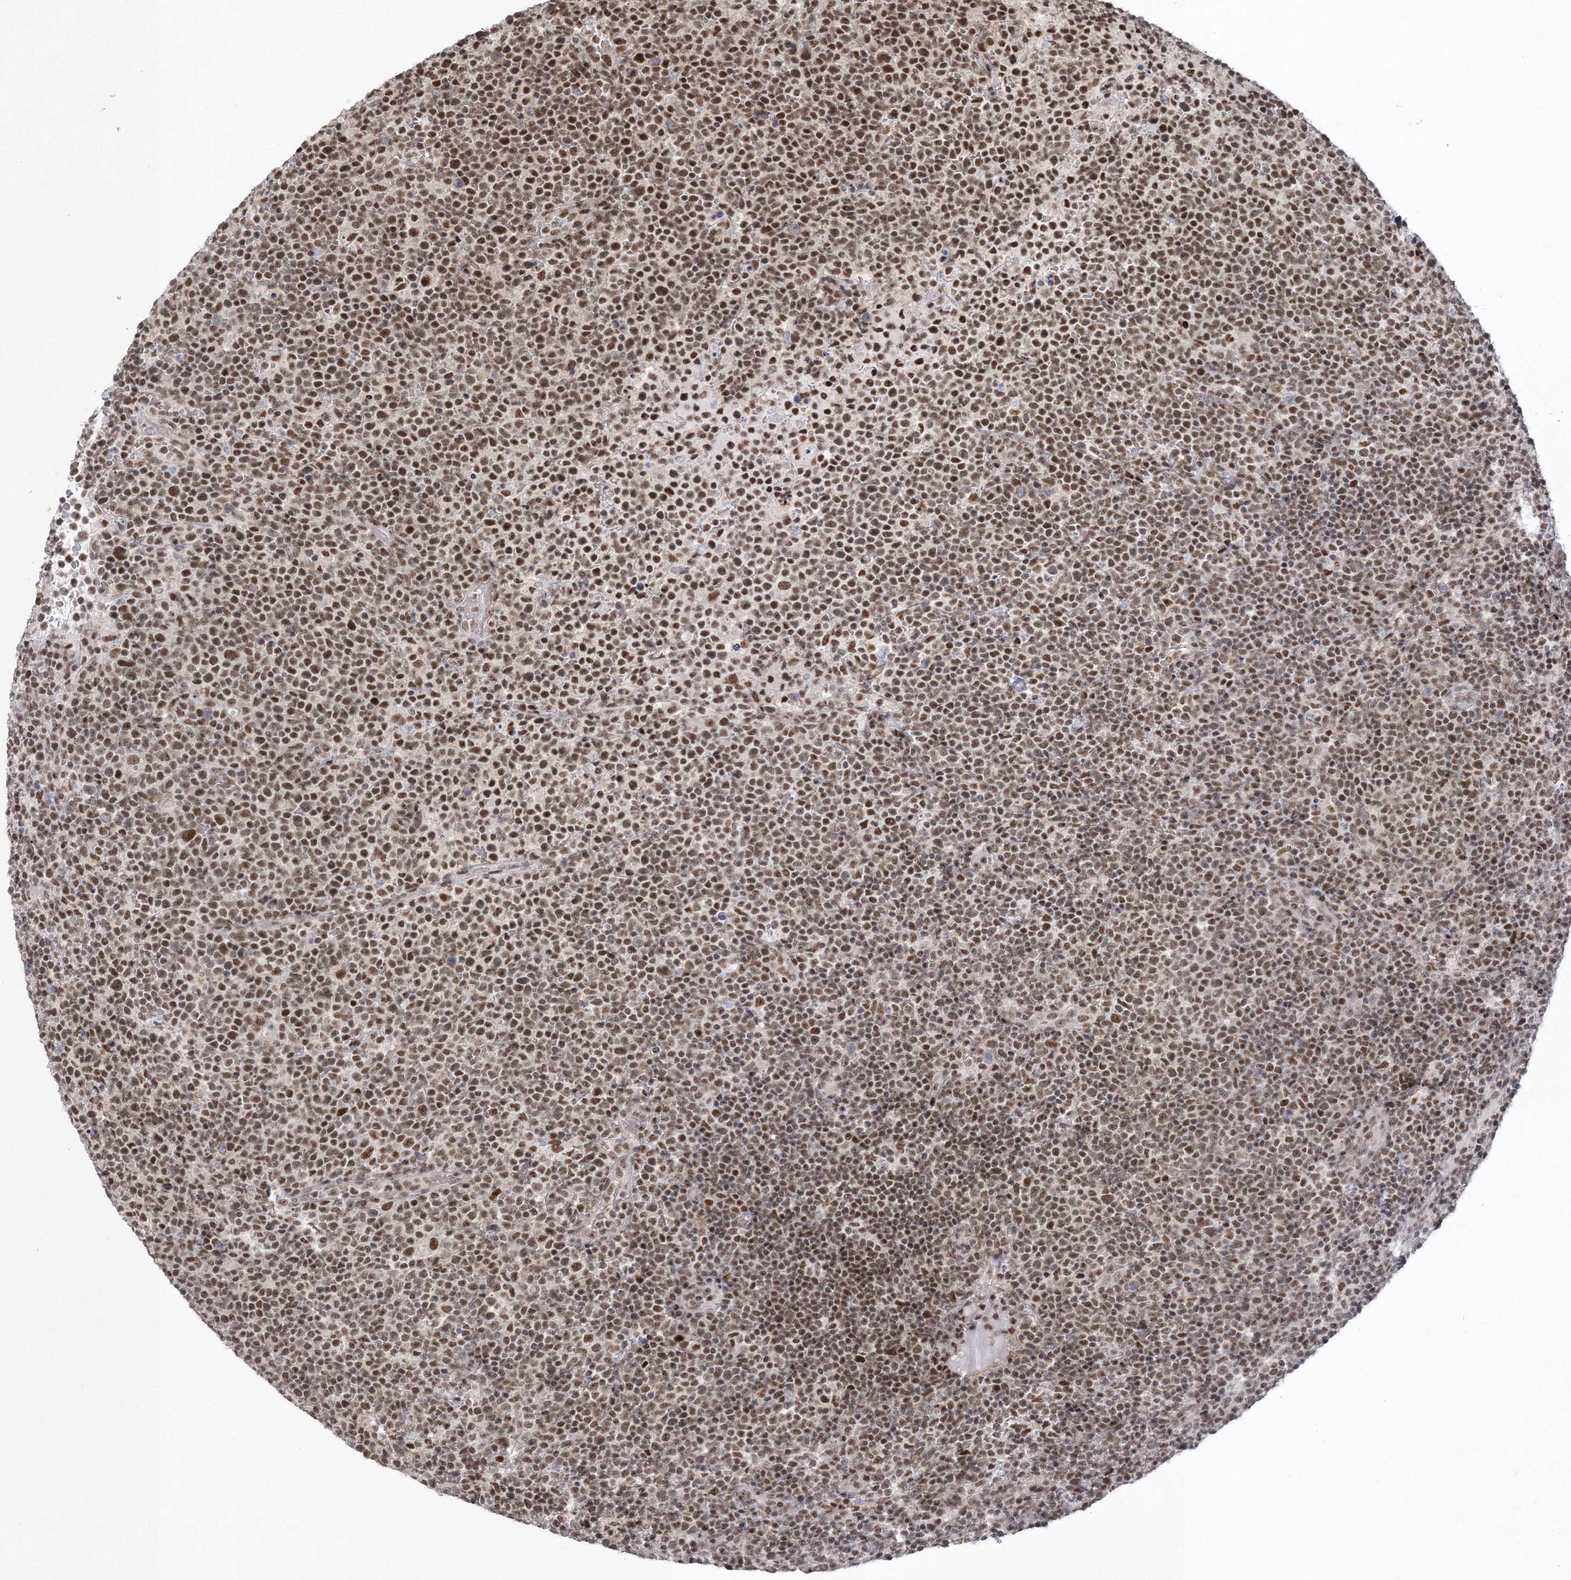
{"staining": {"intensity": "moderate", "quantity": ">75%", "location": "nuclear"}, "tissue": "lymphoma", "cell_type": "Tumor cells", "image_type": "cancer", "snomed": [{"axis": "morphology", "description": "Malignant lymphoma, non-Hodgkin's type, High grade"}, {"axis": "topography", "description": "Lymph node"}], "caption": "Human lymphoma stained with a protein marker shows moderate staining in tumor cells.", "gene": "PDS5A", "patient": {"sex": "male", "age": 61}}